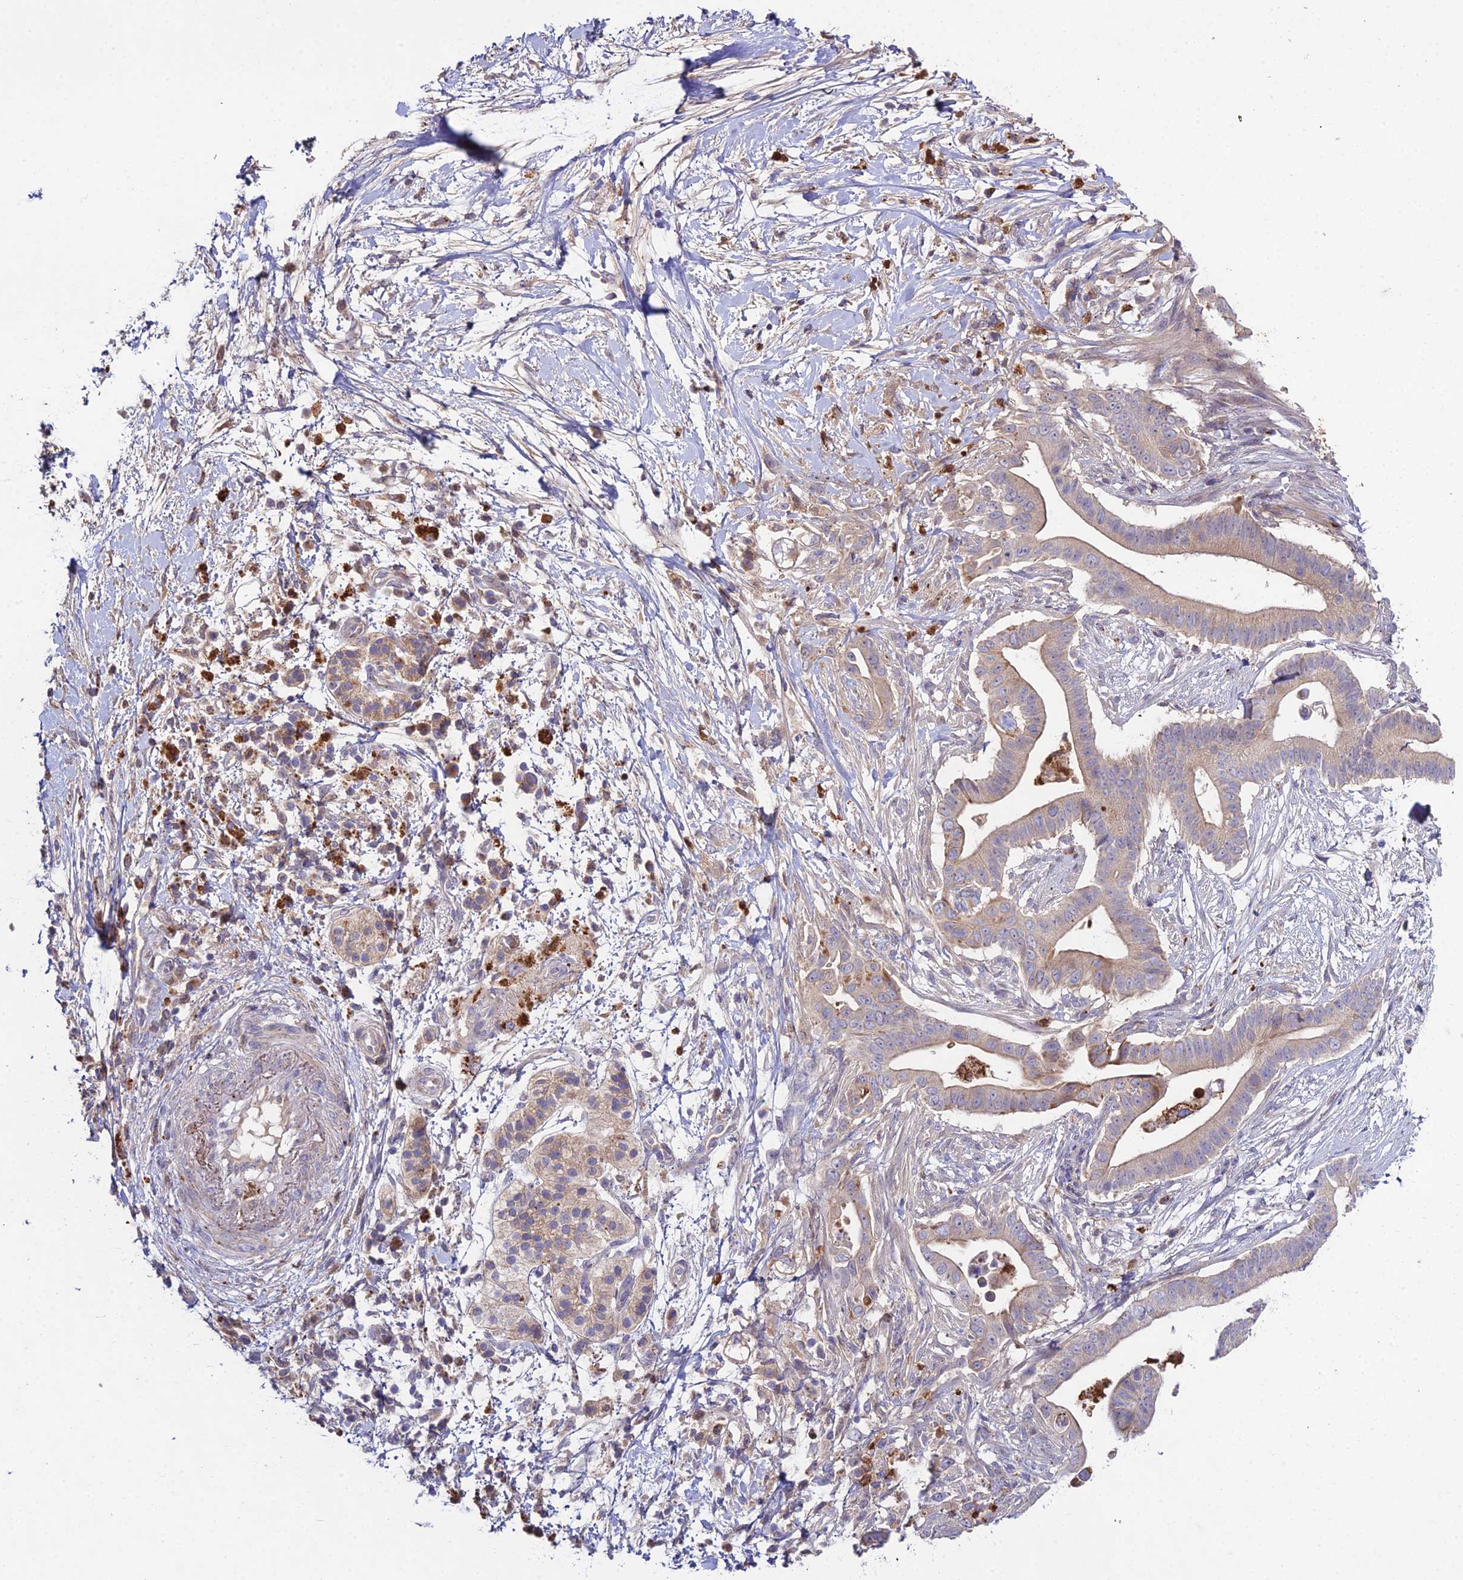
{"staining": {"intensity": "weak", "quantity": "<25%", "location": "cytoplasmic/membranous"}, "tissue": "pancreatic cancer", "cell_type": "Tumor cells", "image_type": "cancer", "snomed": [{"axis": "morphology", "description": "Adenocarcinoma, NOS"}, {"axis": "topography", "description": "Pancreas"}], "caption": "The micrograph exhibits no significant expression in tumor cells of pancreatic cancer.", "gene": "EID2", "patient": {"sex": "male", "age": 68}}